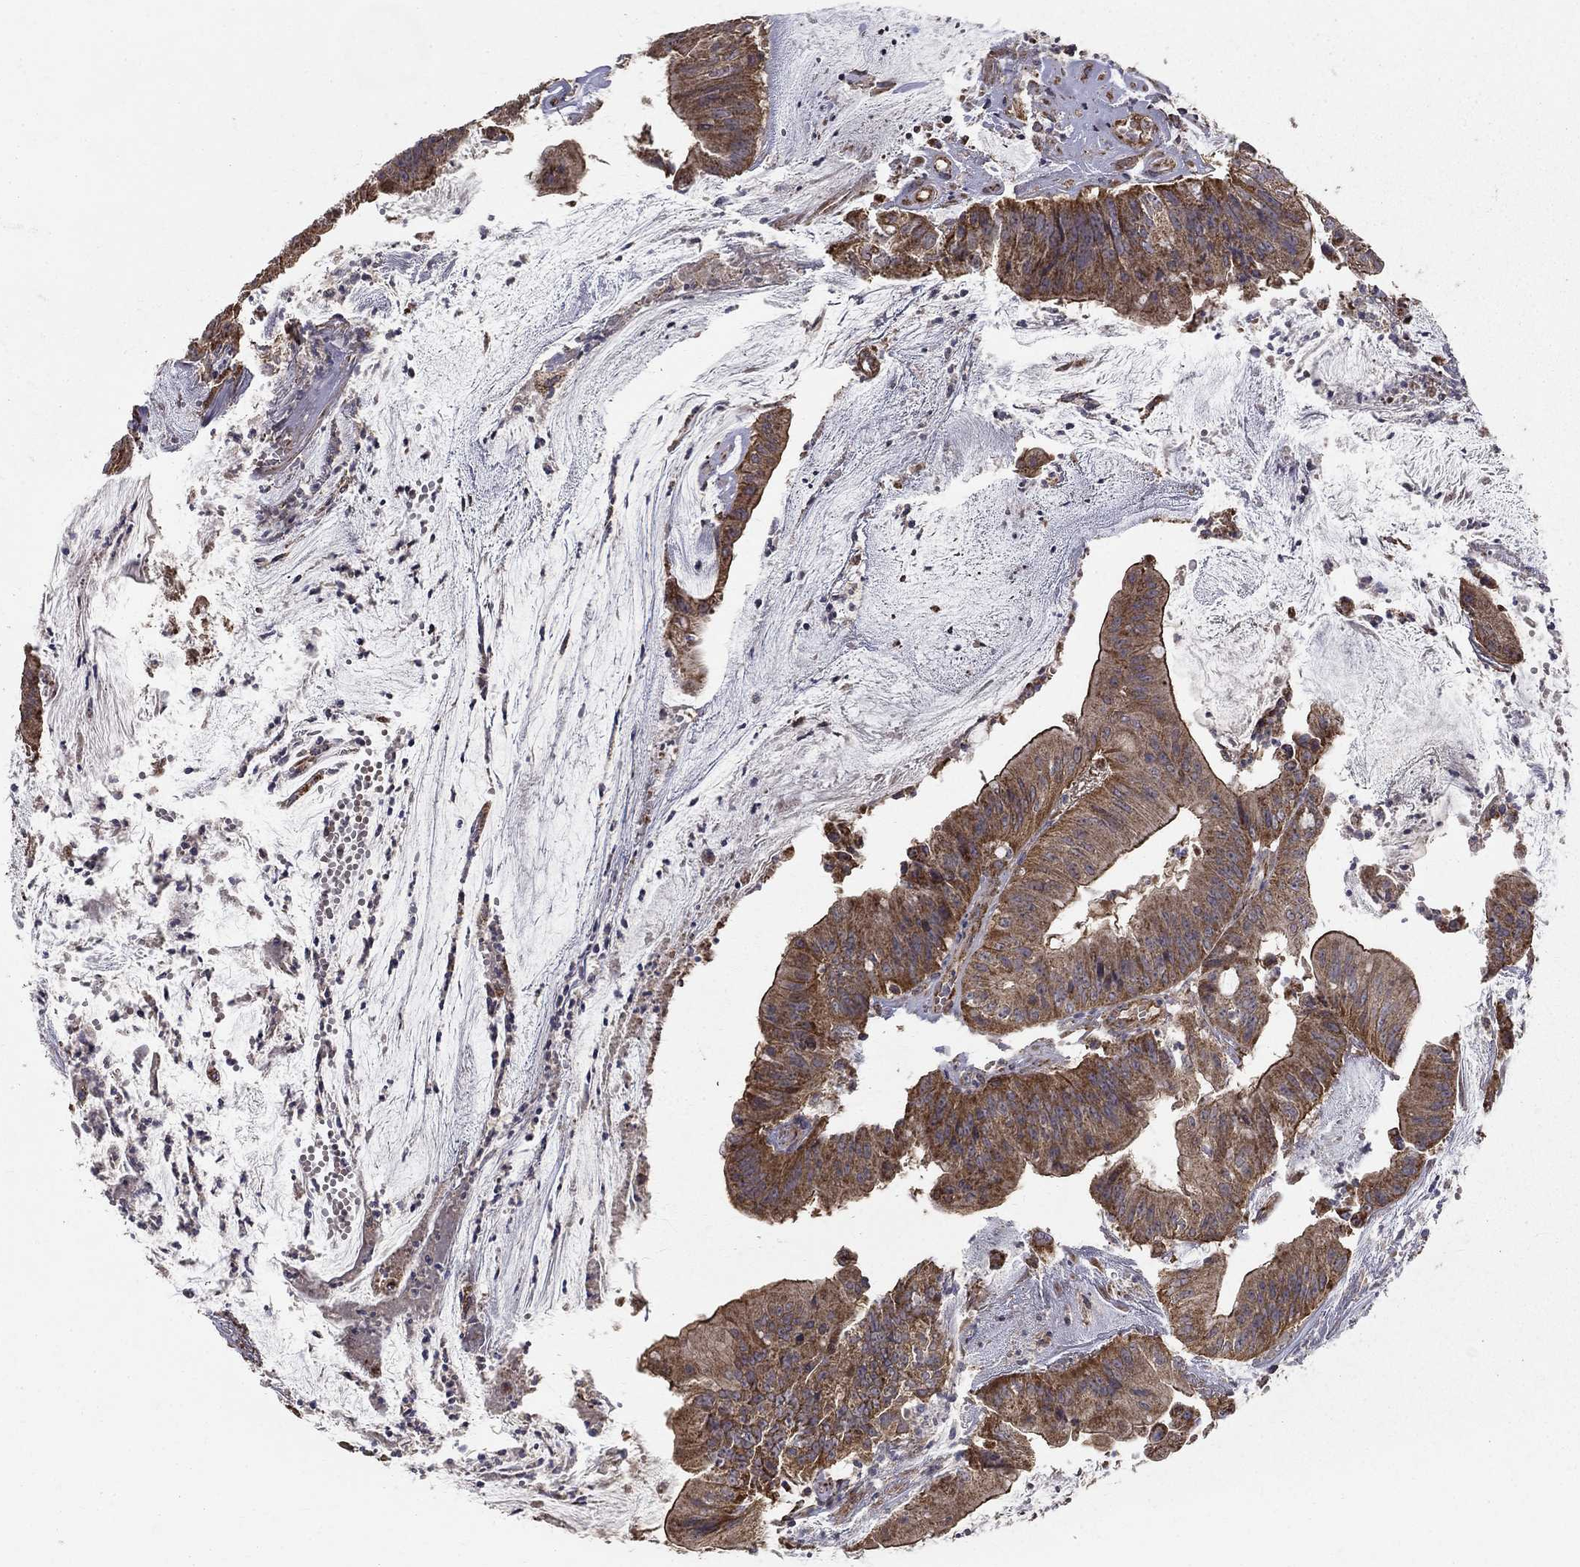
{"staining": {"intensity": "moderate", "quantity": ">75%", "location": "cytoplasmic/membranous"}, "tissue": "colorectal cancer", "cell_type": "Tumor cells", "image_type": "cancer", "snomed": [{"axis": "morphology", "description": "Adenocarcinoma, NOS"}, {"axis": "topography", "description": "Colon"}], "caption": "DAB immunohistochemical staining of human colorectal cancer displays moderate cytoplasmic/membranous protein staining in about >75% of tumor cells.", "gene": "NDUFS8", "patient": {"sex": "female", "age": 69}}